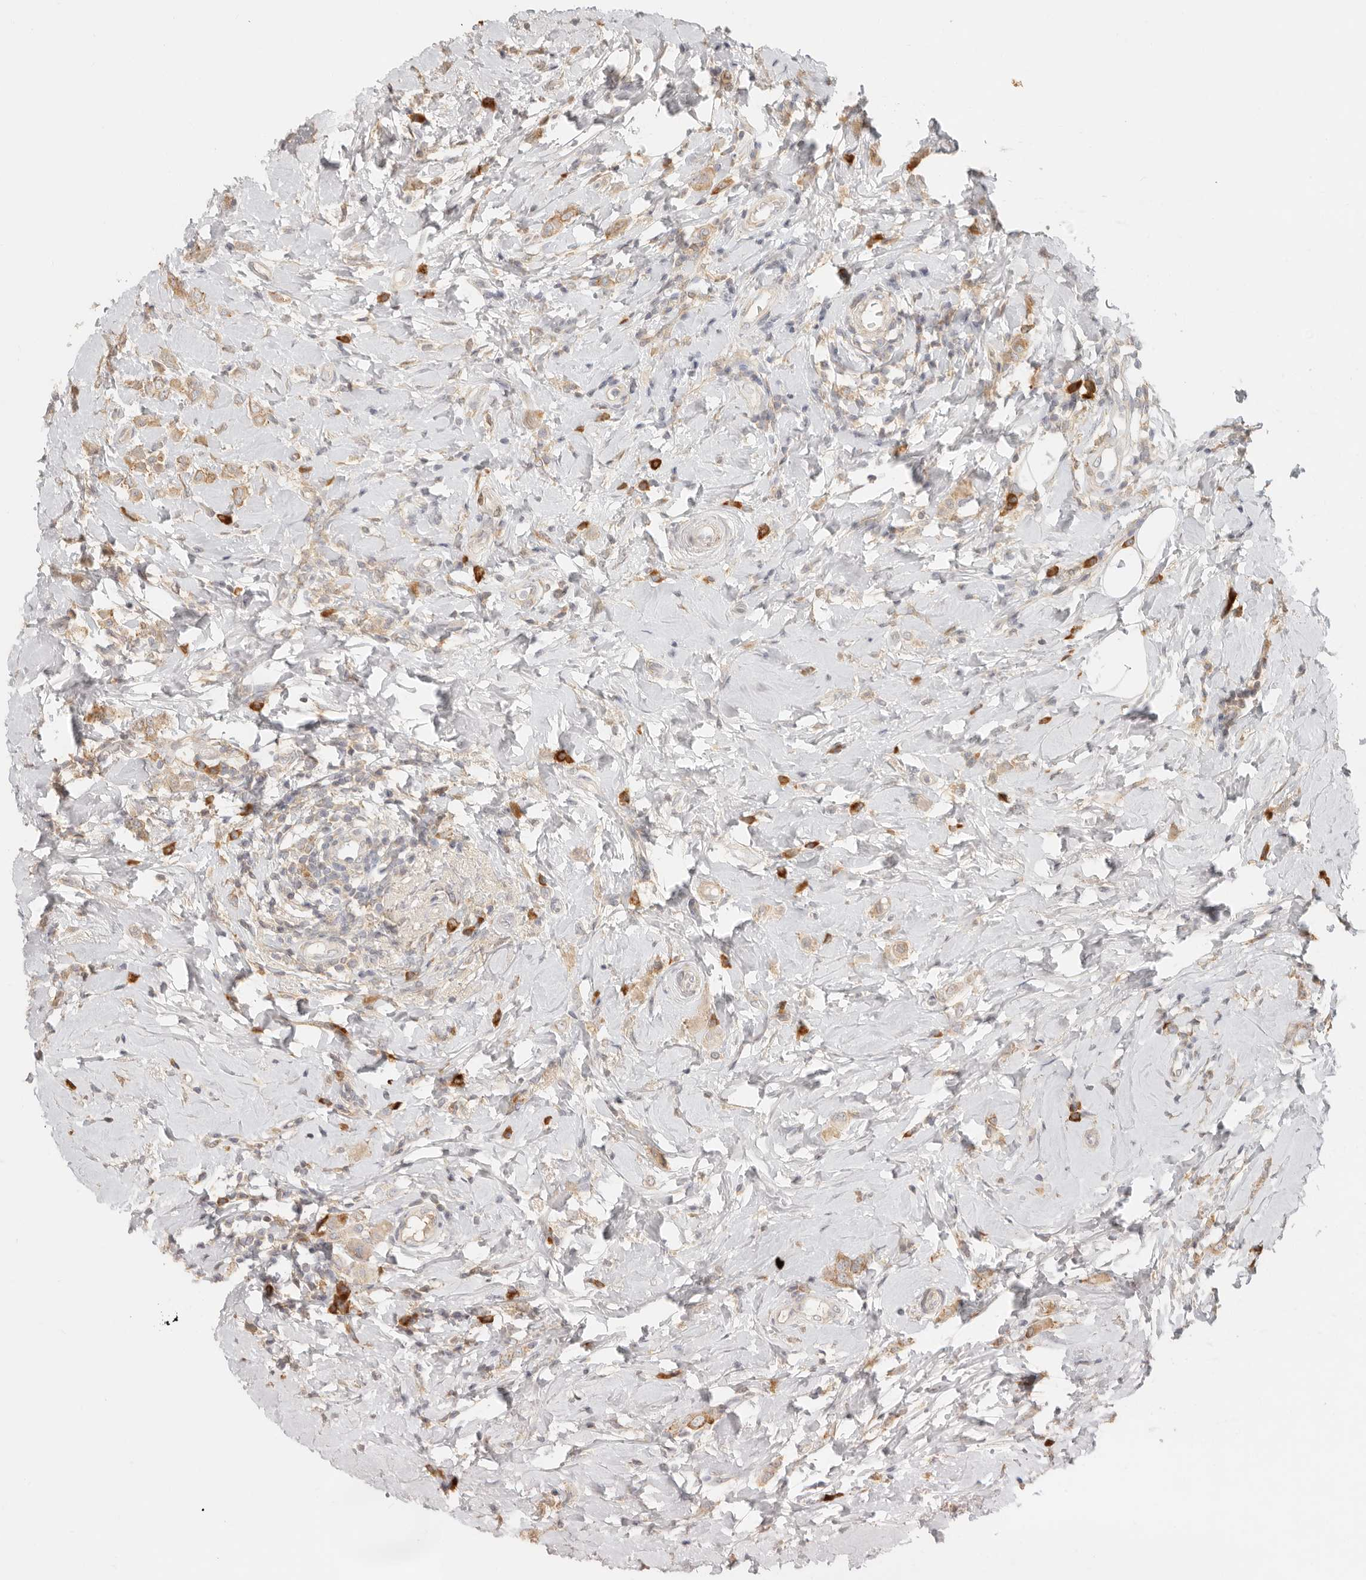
{"staining": {"intensity": "moderate", "quantity": ">75%", "location": "cytoplasmic/membranous"}, "tissue": "breast cancer", "cell_type": "Tumor cells", "image_type": "cancer", "snomed": [{"axis": "morphology", "description": "Lobular carcinoma"}, {"axis": "topography", "description": "Breast"}], "caption": "An image showing moderate cytoplasmic/membranous expression in about >75% of tumor cells in breast lobular carcinoma, as visualized by brown immunohistochemical staining.", "gene": "PABPC4", "patient": {"sex": "female", "age": 47}}